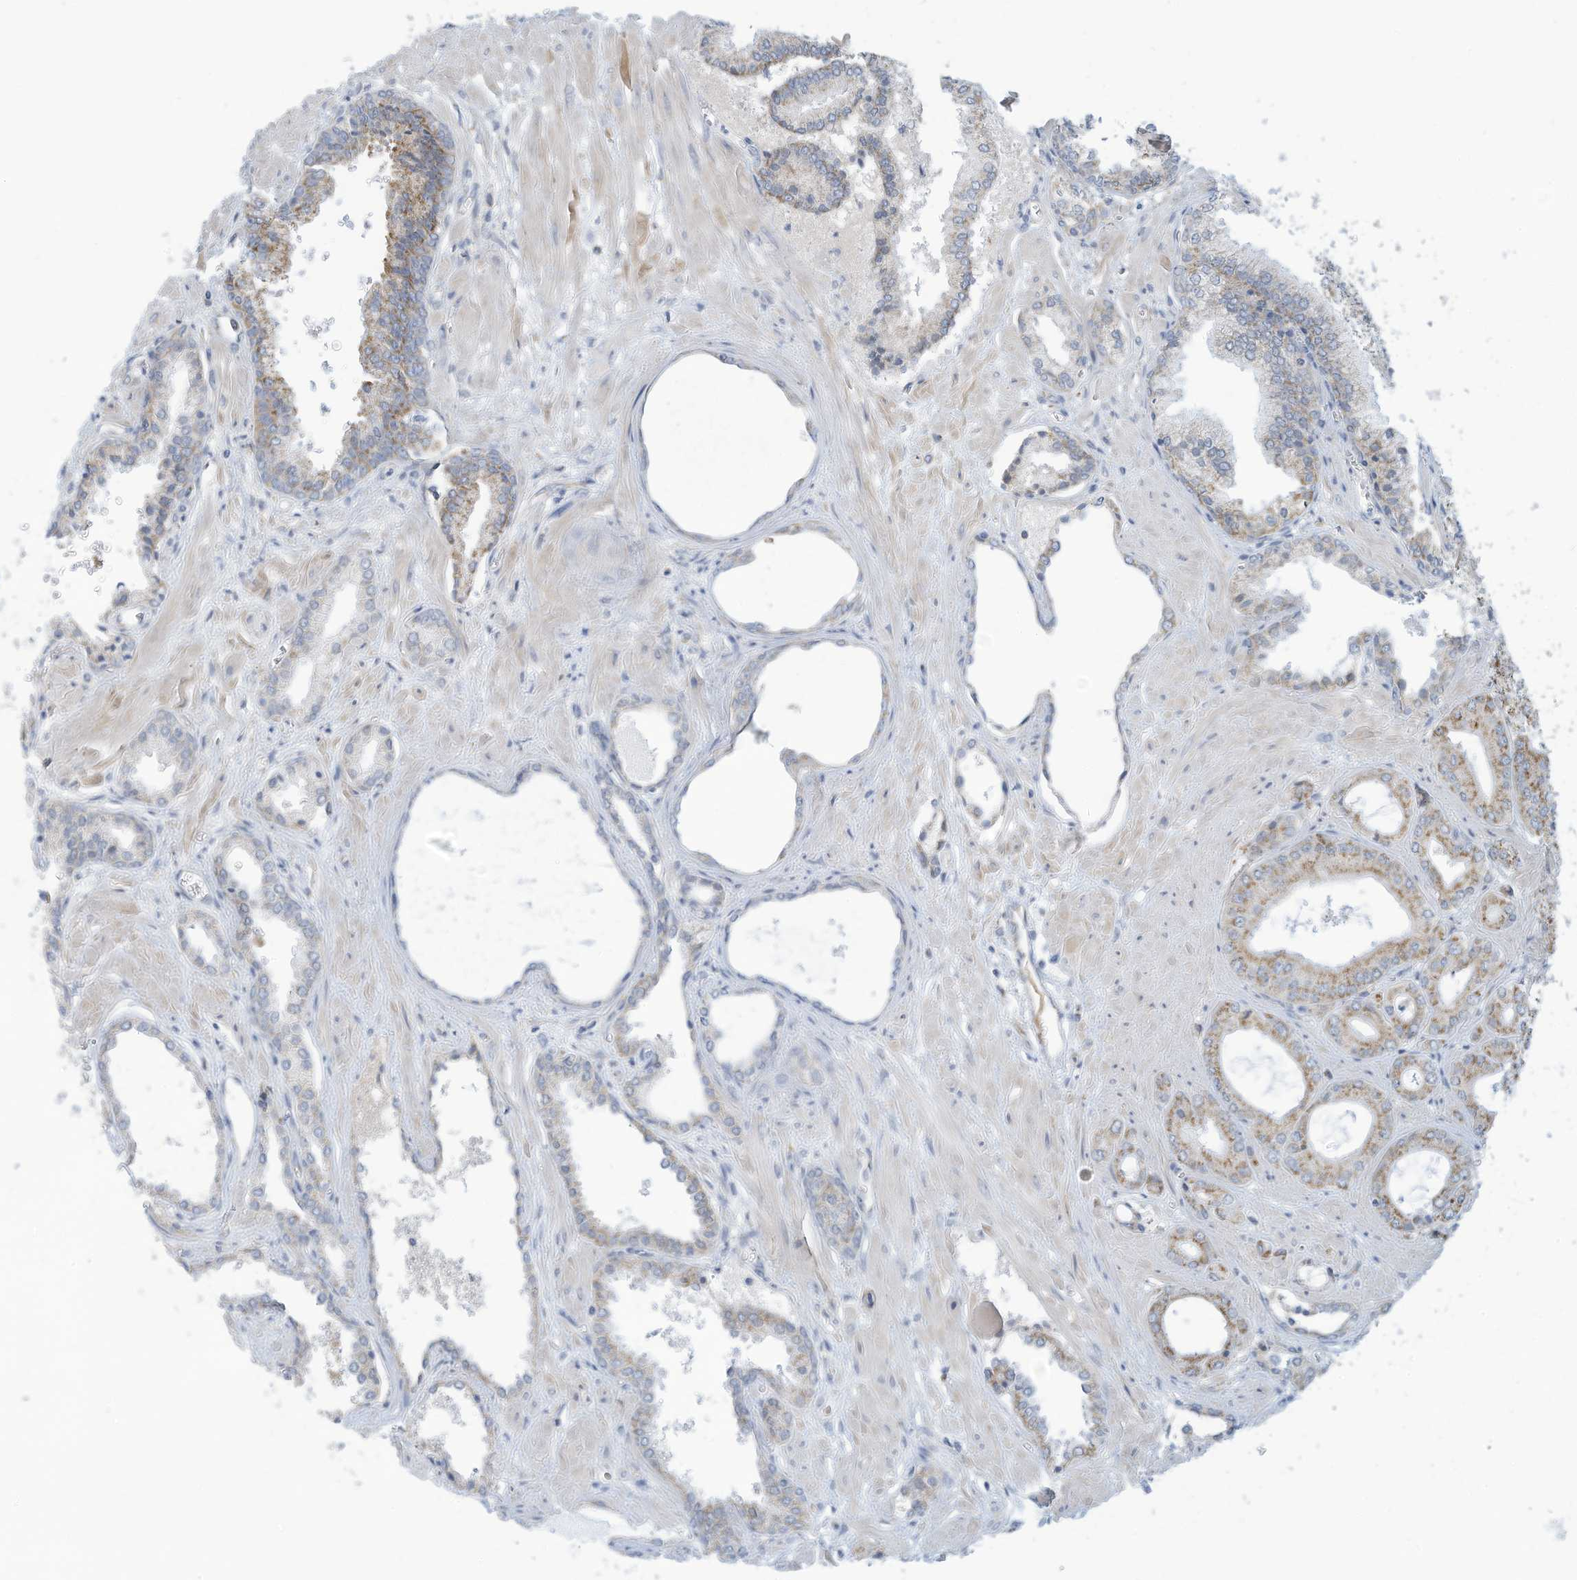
{"staining": {"intensity": "moderate", "quantity": "<25%", "location": "cytoplasmic/membranous"}, "tissue": "prostate cancer", "cell_type": "Tumor cells", "image_type": "cancer", "snomed": [{"axis": "morphology", "description": "Adenocarcinoma, Low grade"}, {"axis": "topography", "description": "Prostate"}], "caption": "Protein analysis of low-grade adenocarcinoma (prostate) tissue exhibits moderate cytoplasmic/membranous staining in about <25% of tumor cells. (DAB IHC with brightfield microscopy, high magnification).", "gene": "NLN", "patient": {"sex": "male", "age": 67}}